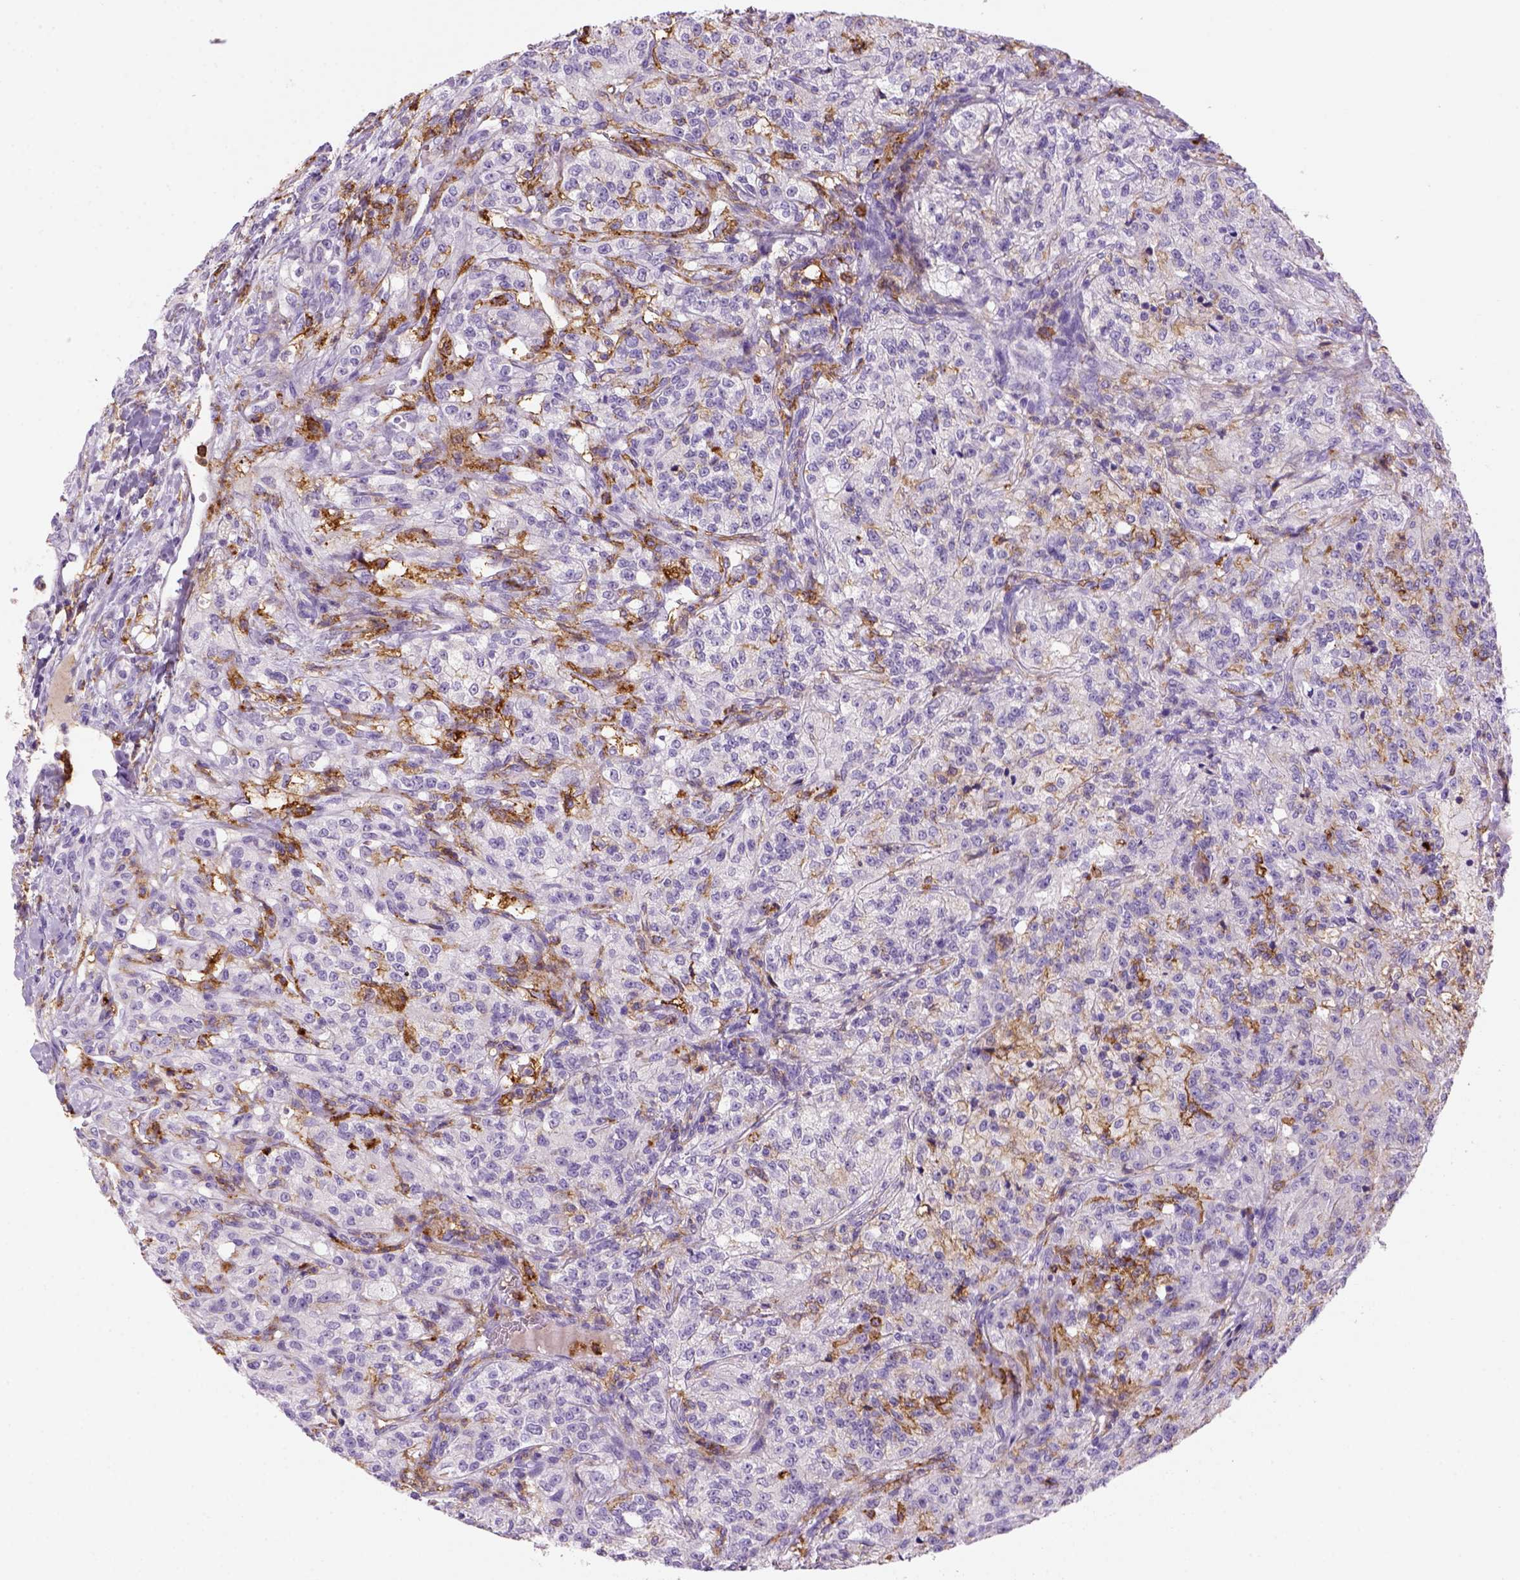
{"staining": {"intensity": "negative", "quantity": "none", "location": "none"}, "tissue": "renal cancer", "cell_type": "Tumor cells", "image_type": "cancer", "snomed": [{"axis": "morphology", "description": "Adenocarcinoma, NOS"}, {"axis": "topography", "description": "Kidney"}], "caption": "A photomicrograph of renal cancer stained for a protein reveals no brown staining in tumor cells. Nuclei are stained in blue.", "gene": "CD14", "patient": {"sex": "female", "age": 63}}